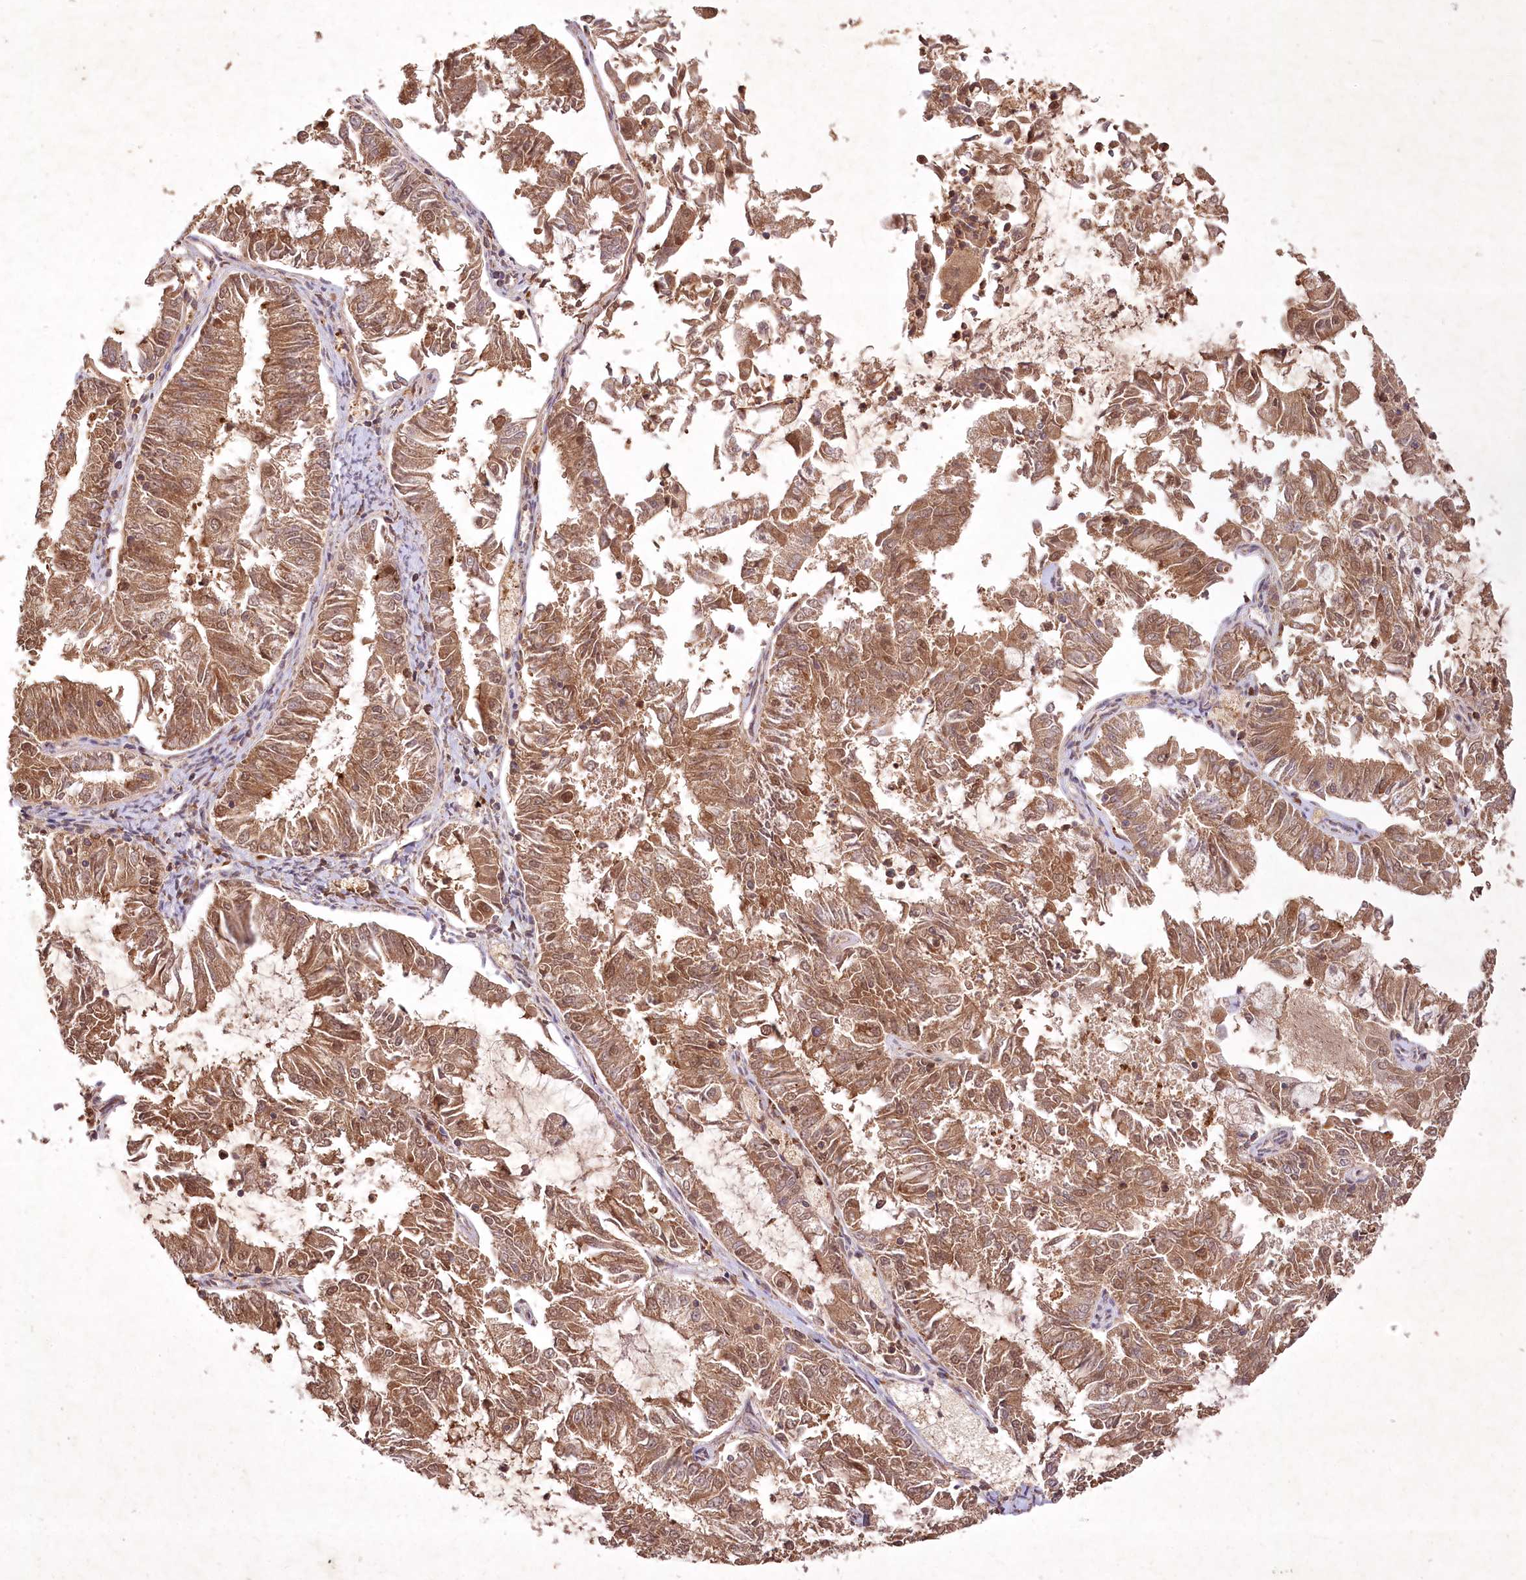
{"staining": {"intensity": "moderate", "quantity": ">75%", "location": "cytoplasmic/membranous"}, "tissue": "endometrial cancer", "cell_type": "Tumor cells", "image_type": "cancer", "snomed": [{"axis": "morphology", "description": "Adenocarcinoma, NOS"}, {"axis": "topography", "description": "Endometrium"}], "caption": "Immunohistochemical staining of endometrial adenocarcinoma displays medium levels of moderate cytoplasmic/membranous expression in about >75% of tumor cells.", "gene": "IRAK1BP1", "patient": {"sex": "female", "age": 57}}